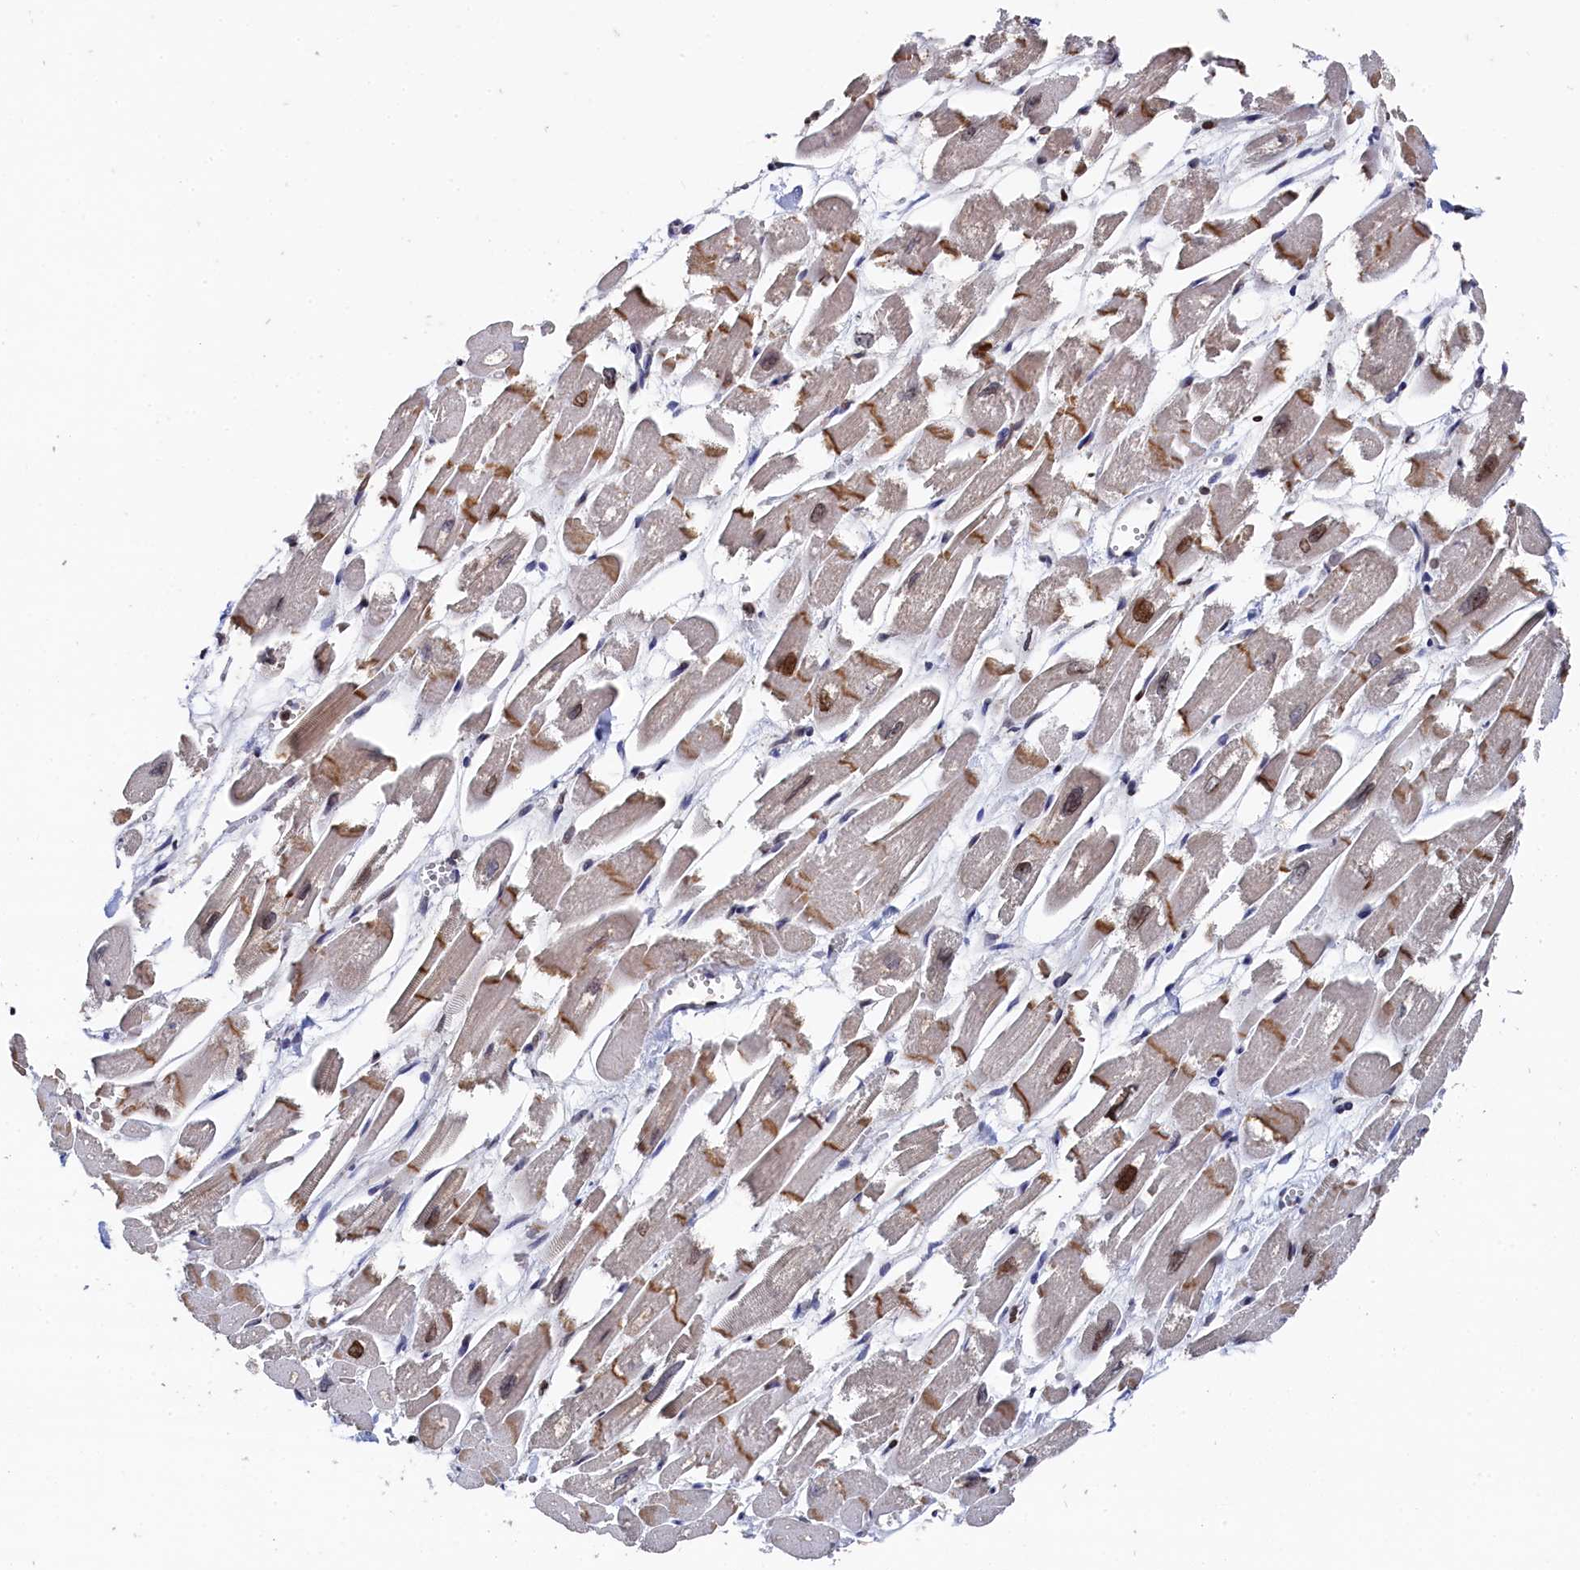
{"staining": {"intensity": "moderate", "quantity": "<25%", "location": "cytoplasmic/membranous"}, "tissue": "heart muscle", "cell_type": "Cardiomyocytes", "image_type": "normal", "snomed": [{"axis": "morphology", "description": "Normal tissue, NOS"}, {"axis": "topography", "description": "Heart"}], "caption": "This micrograph shows IHC staining of normal heart muscle, with low moderate cytoplasmic/membranous expression in approximately <25% of cardiomyocytes.", "gene": "ANKEF1", "patient": {"sex": "male", "age": 54}}